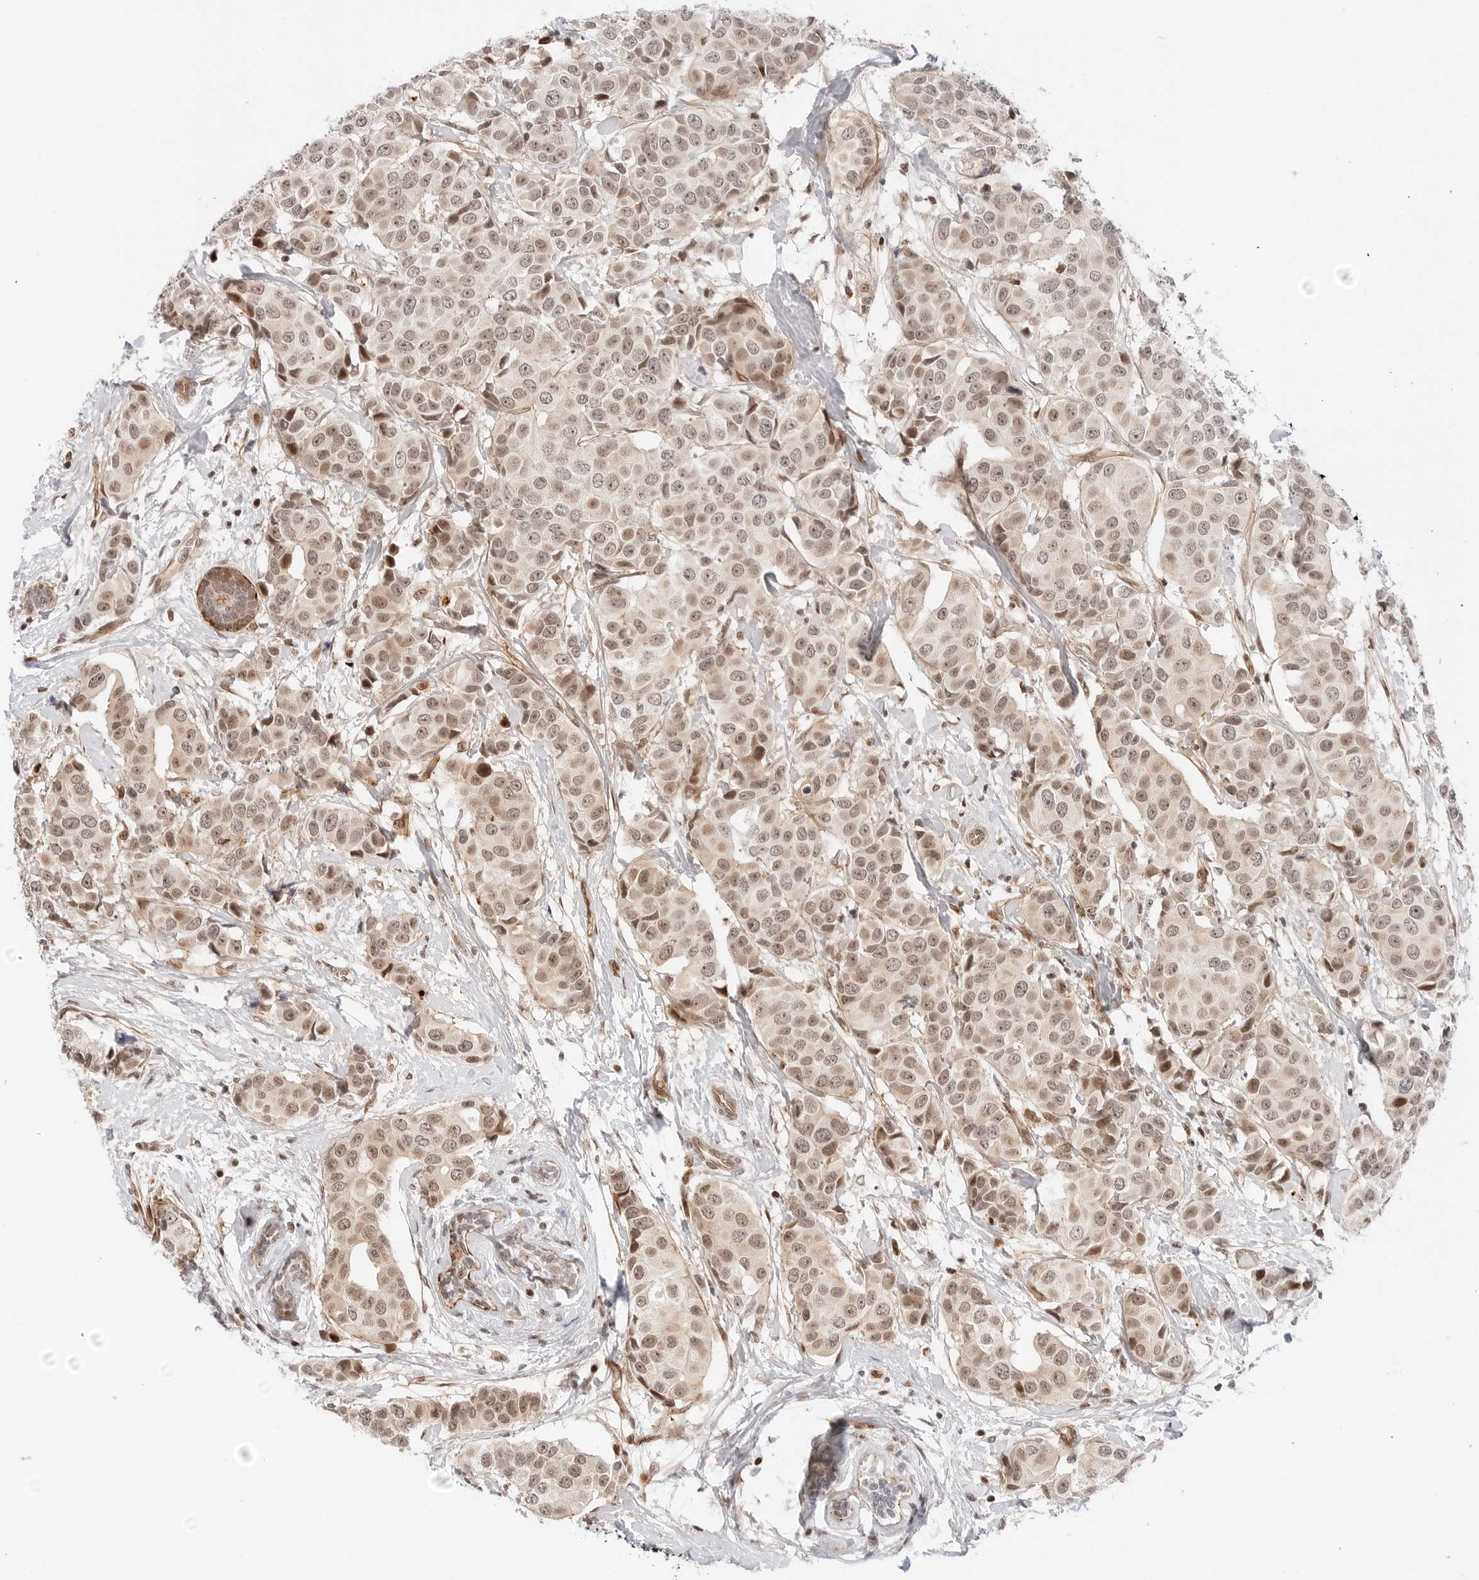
{"staining": {"intensity": "moderate", "quantity": ">75%", "location": "nuclear"}, "tissue": "breast cancer", "cell_type": "Tumor cells", "image_type": "cancer", "snomed": [{"axis": "morphology", "description": "Normal tissue, NOS"}, {"axis": "morphology", "description": "Duct carcinoma"}, {"axis": "topography", "description": "Breast"}], "caption": "Tumor cells reveal medium levels of moderate nuclear staining in about >75% of cells in breast cancer.", "gene": "ZNF613", "patient": {"sex": "female", "age": 39}}